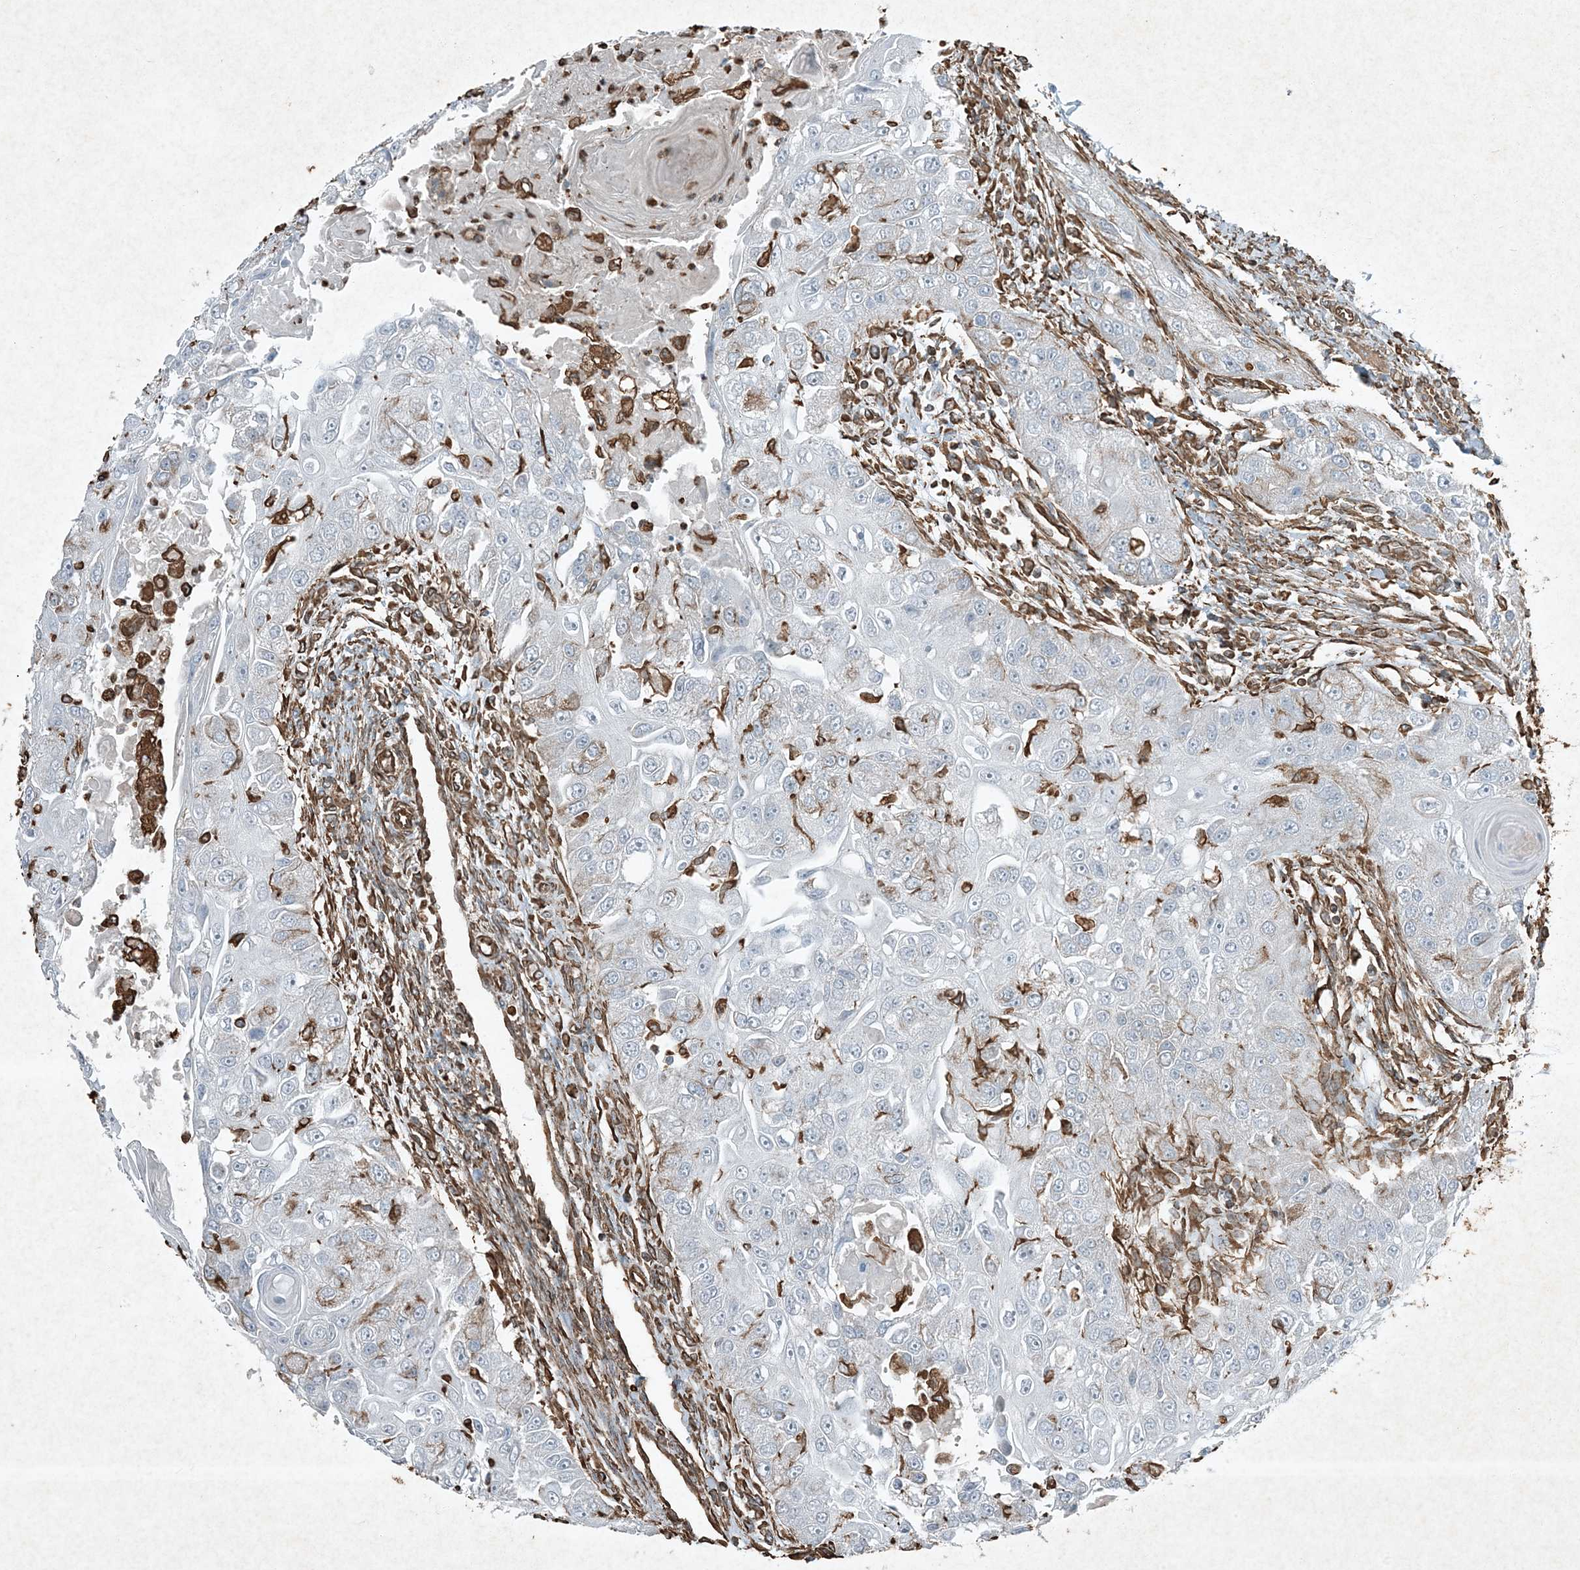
{"staining": {"intensity": "moderate", "quantity": "<25%", "location": "cytoplasmic/membranous"}, "tissue": "head and neck cancer", "cell_type": "Tumor cells", "image_type": "cancer", "snomed": [{"axis": "morphology", "description": "Normal tissue, NOS"}, {"axis": "morphology", "description": "Squamous cell carcinoma, NOS"}, {"axis": "topography", "description": "Skeletal muscle"}, {"axis": "topography", "description": "Head-Neck"}], "caption": "Immunohistochemistry image of neoplastic tissue: head and neck squamous cell carcinoma stained using immunohistochemistry demonstrates low levels of moderate protein expression localized specifically in the cytoplasmic/membranous of tumor cells, appearing as a cytoplasmic/membranous brown color.", "gene": "RYK", "patient": {"sex": "male", "age": 51}}